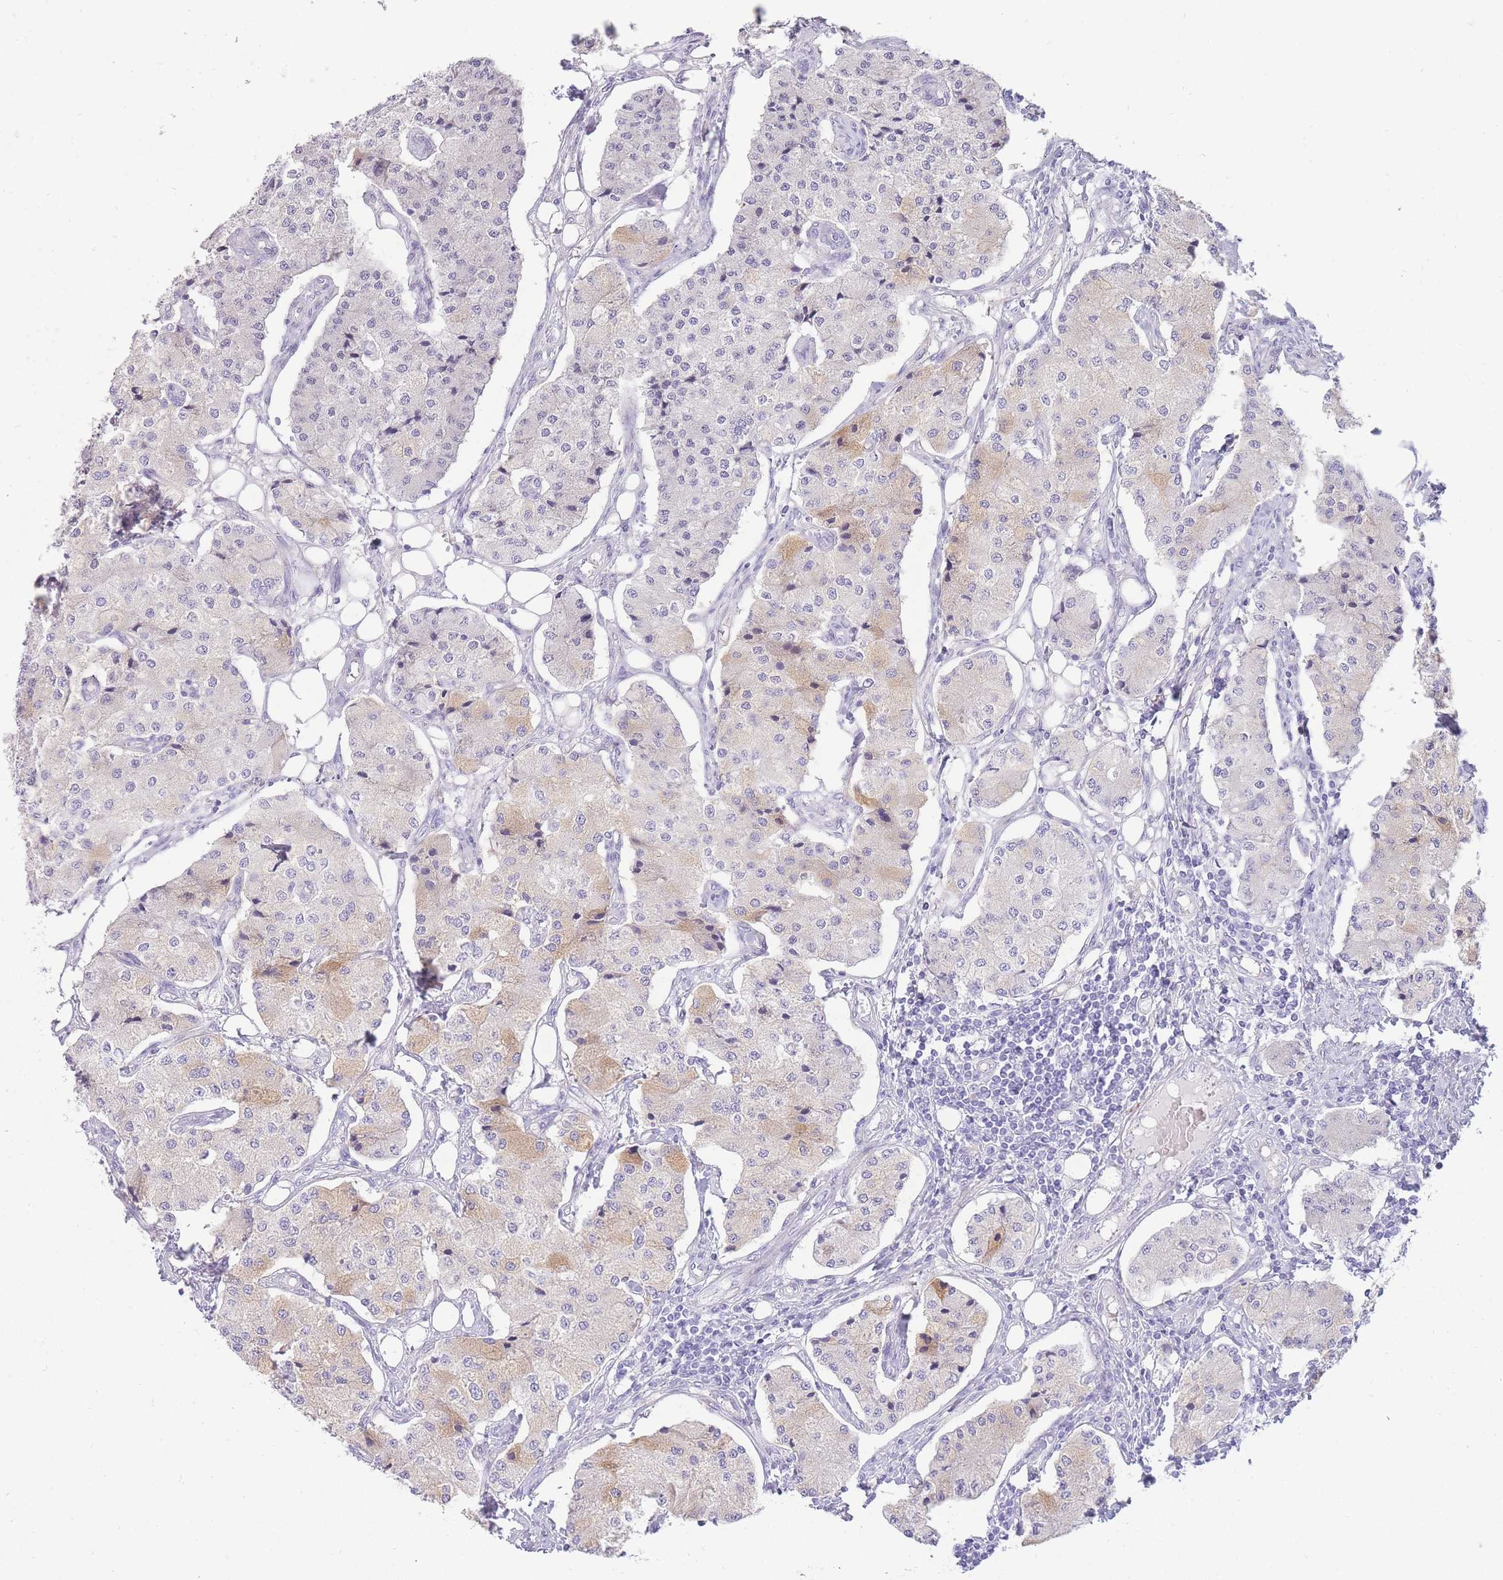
{"staining": {"intensity": "weak", "quantity": "<25%", "location": "cytoplasmic/membranous"}, "tissue": "carcinoid", "cell_type": "Tumor cells", "image_type": "cancer", "snomed": [{"axis": "morphology", "description": "Carcinoid, malignant, NOS"}, {"axis": "topography", "description": "Colon"}], "caption": "Micrograph shows no protein expression in tumor cells of carcinoid tissue.", "gene": "UPK1A", "patient": {"sex": "female", "age": 52}}